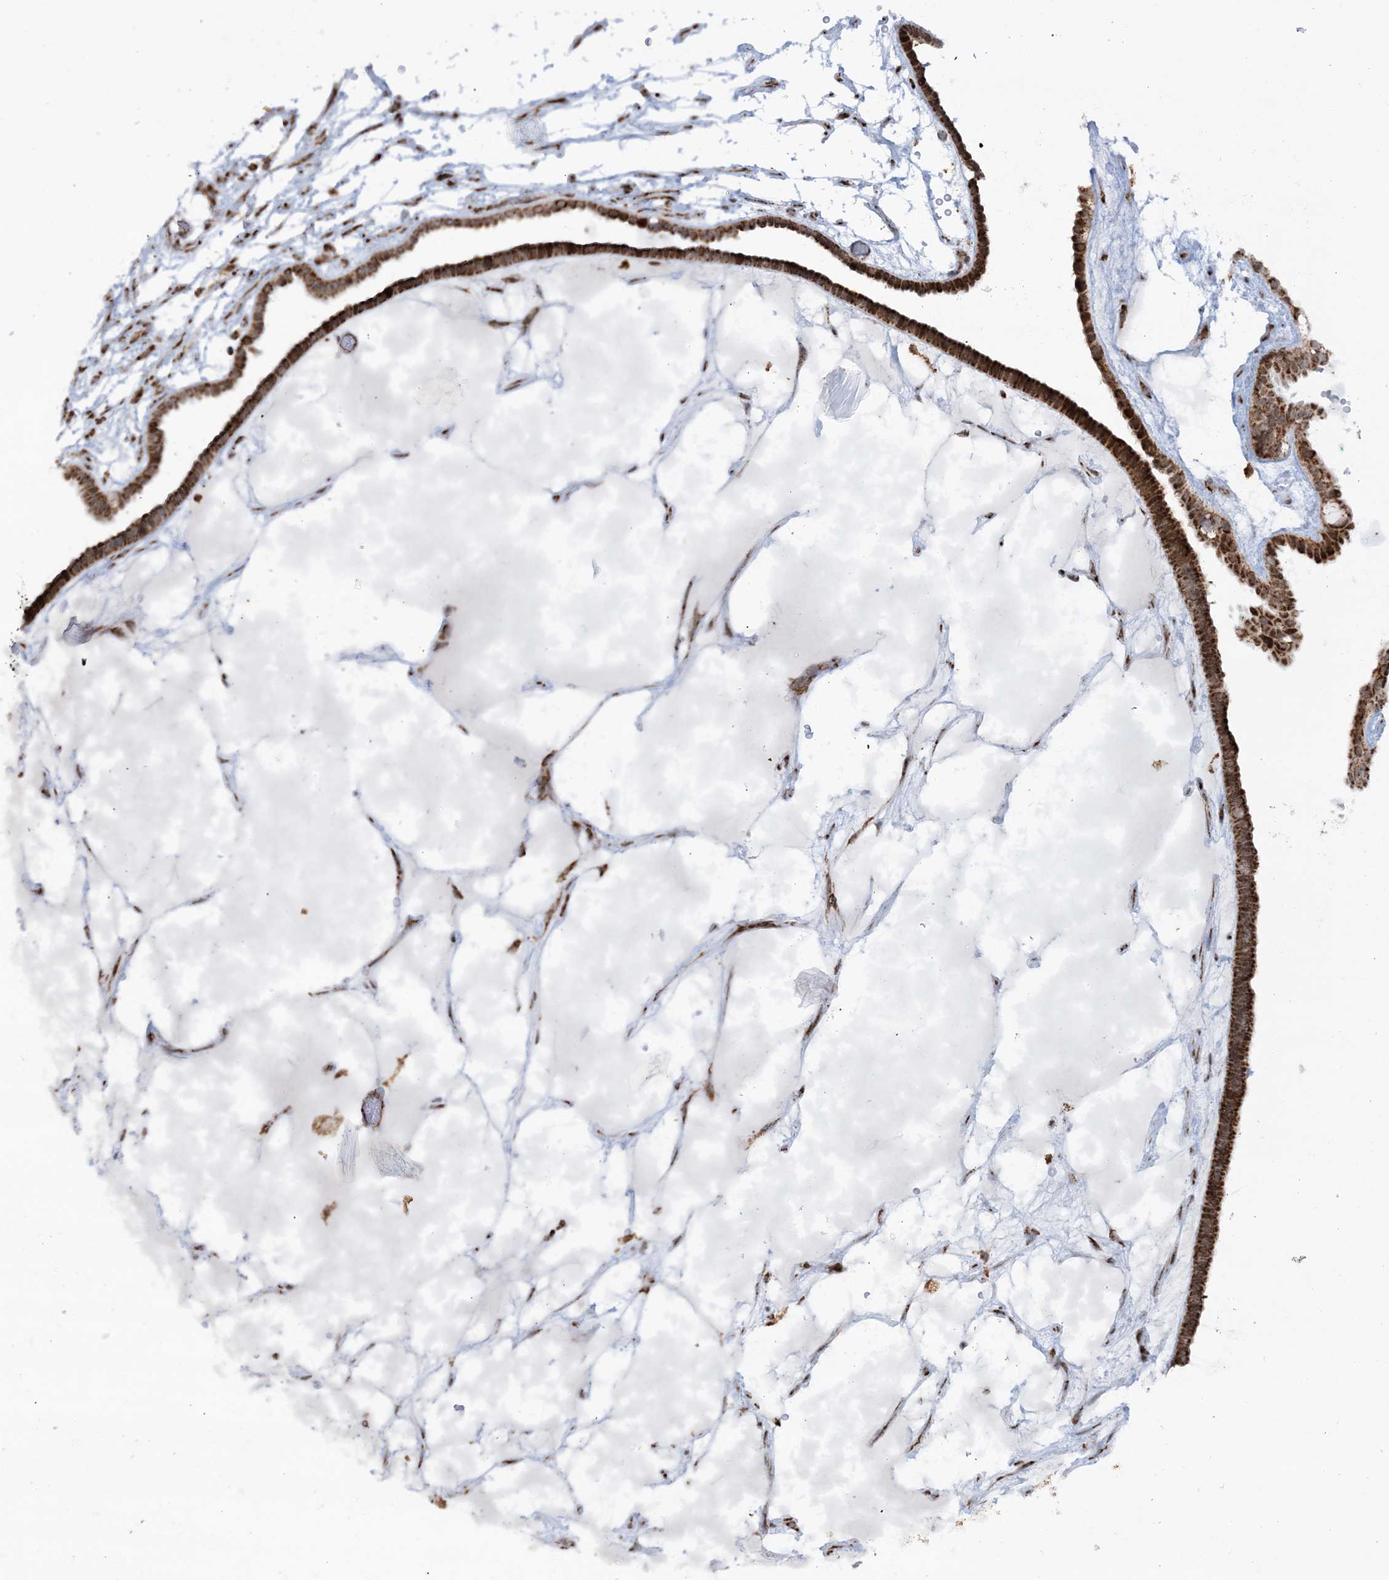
{"staining": {"intensity": "strong", "quantity": ">75%", "location": "cytoplasmic/membranous"}, "tissue": "ovarian cancer", "cell_type": "Tumor cells", "image_type": "cancer", "snomed": [{"axis": "morphology", "description": "Cystadenocarcinoma, serous, NOS"}, {"axis": "topography", "description": "Ovary"}], "caption": "IHC (DAB (3,3'-diaminobenzidine)) staining of human ovarian serous cystadenocarcinoma displays strong cytoplasmic/membranous protein positivity in approximately >75% of tumor cells.", "gene": "CRY2", "patient": {"sex": "female", "age": 56}}